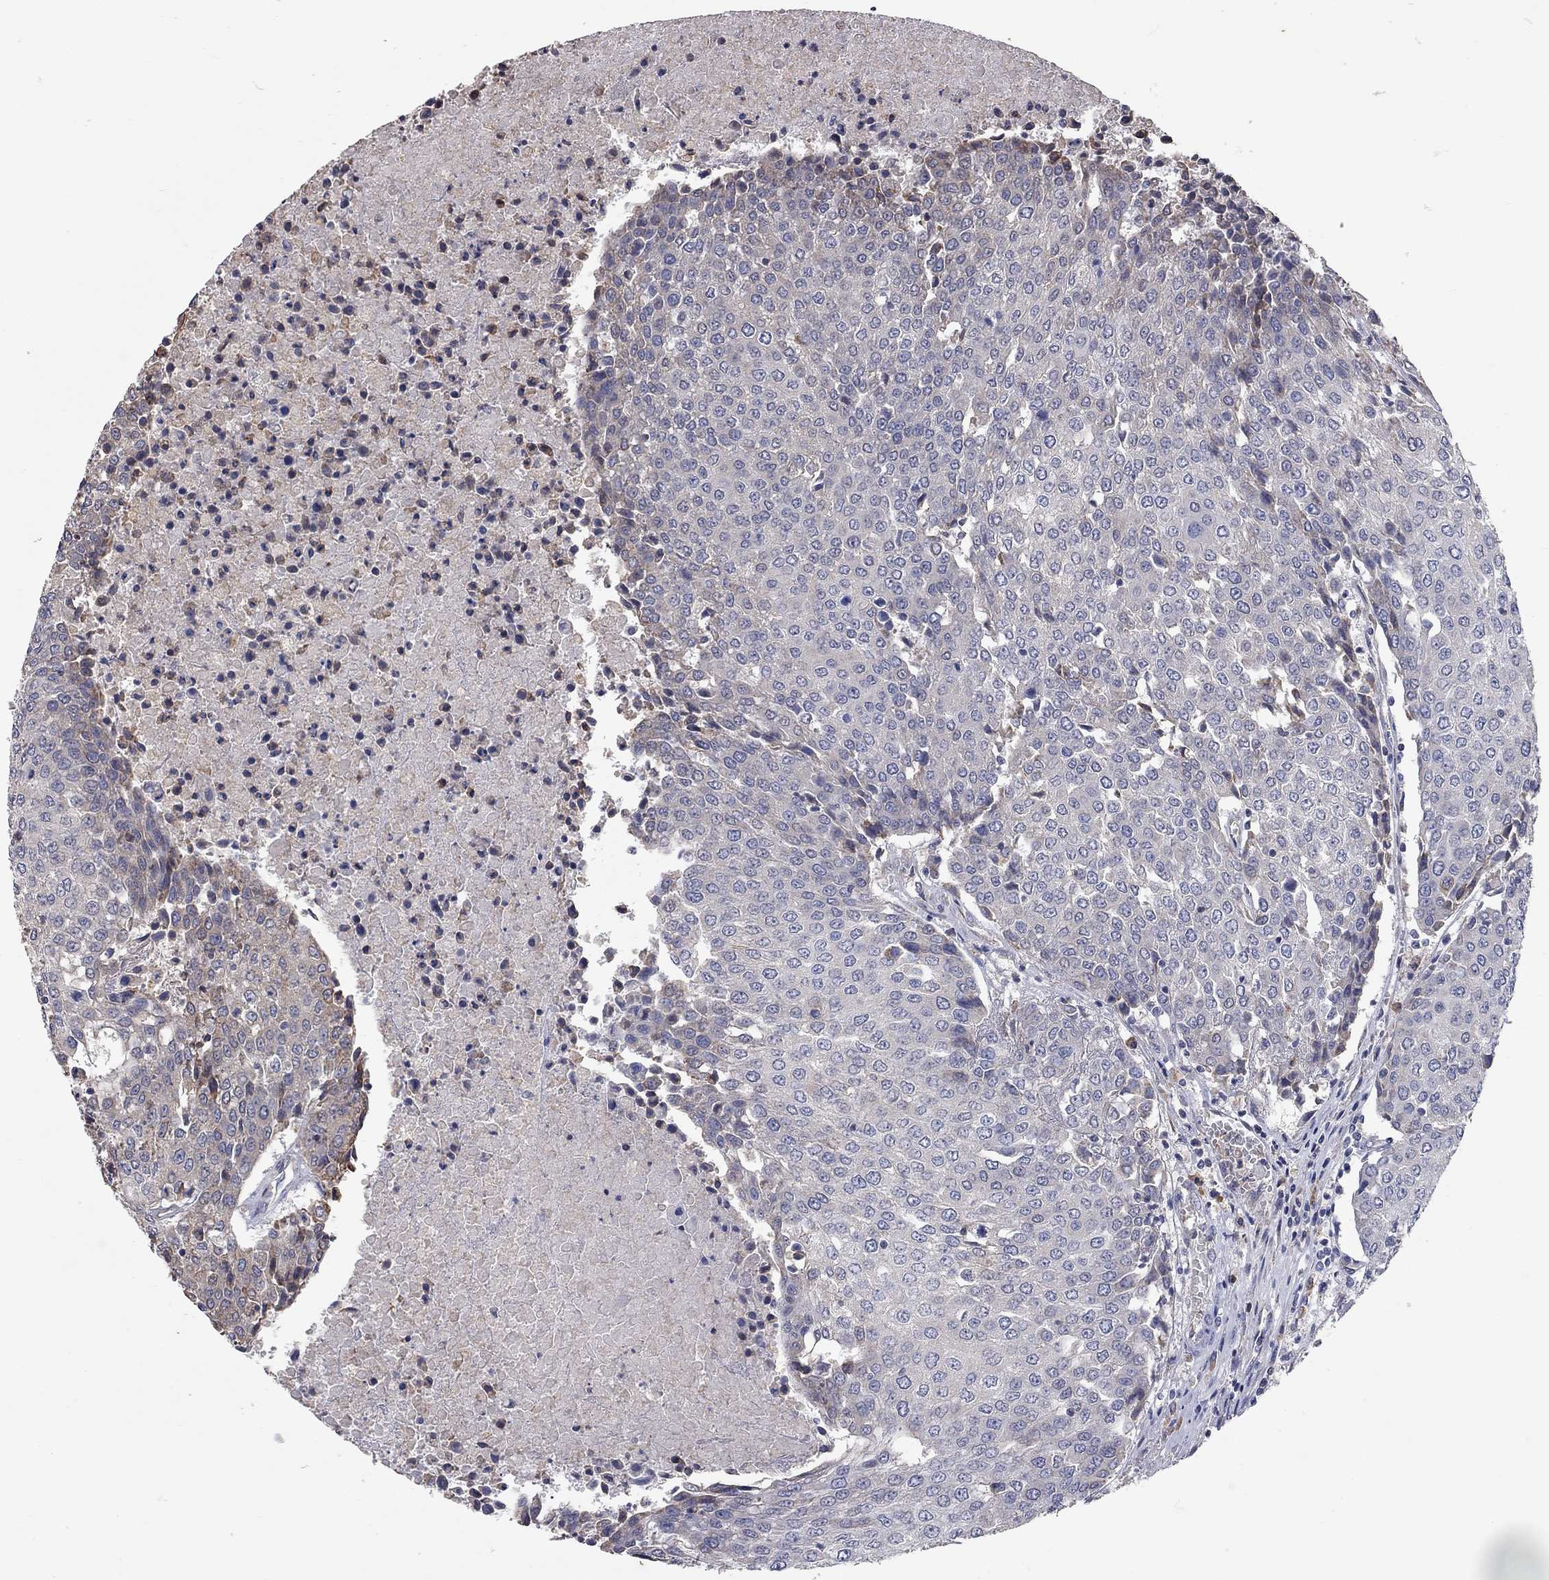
{"staining": {"intensity": "negative", "quantity": "none", "location": "none"}, "tissue": "urothelial cancer", "cell_type": "Tumor cells", "image_type": "cancer", "snomed": [{"axis": "morphology", "description": "Urothelial carcinoma, High grade"}, {"axis": "topography", "description": "Urinary bladder"}], "caption": "Immunohistochemistry of human high-grade urothelial carcinoma demonstrates no staining in tumor cells.", "gene": "XAGE2", "patient": {"sex": "female", "age": 85}}